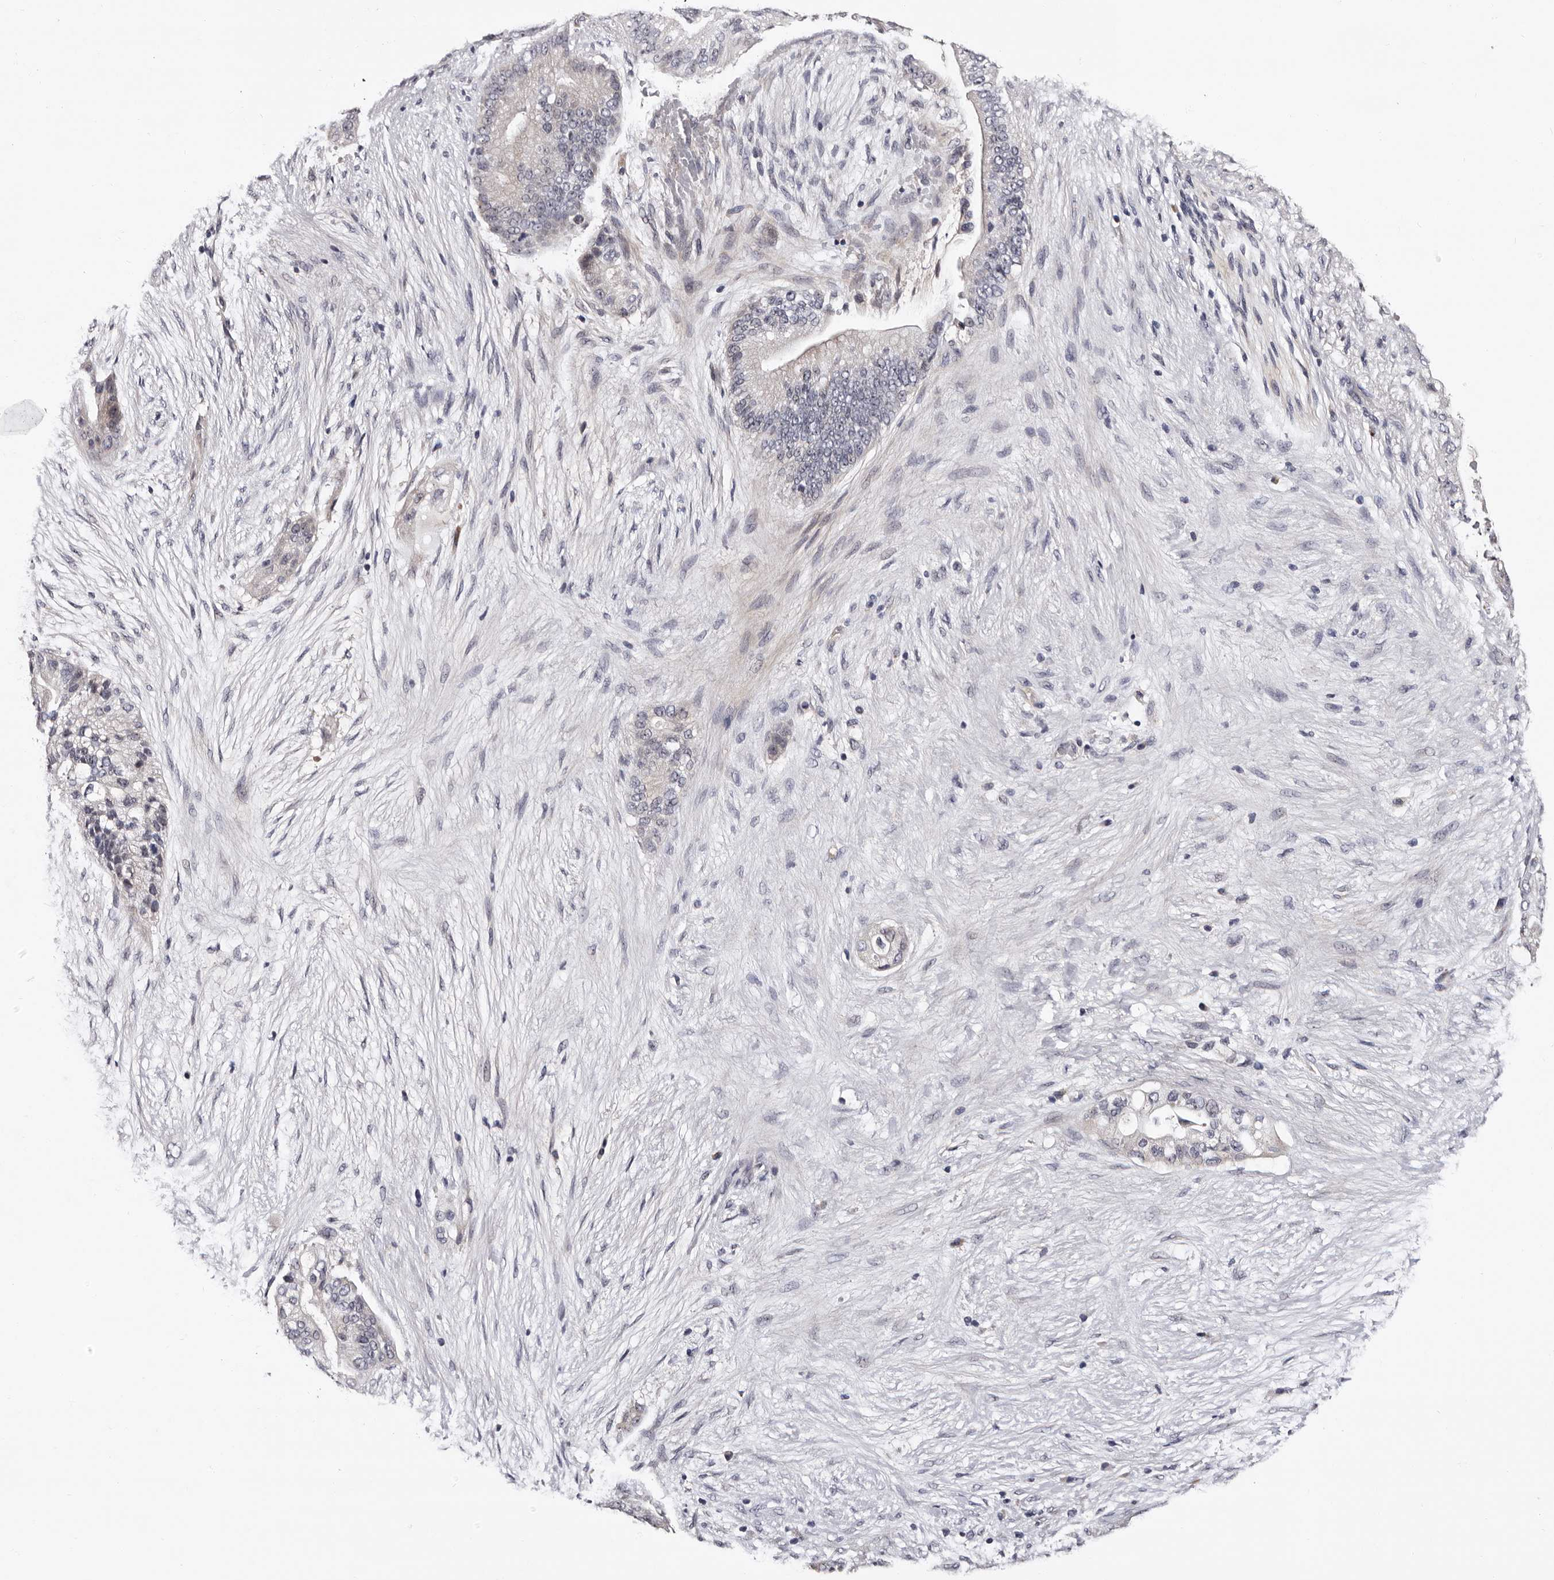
{"staining": {"intensity": "negative", "quantity": "none", "location": "none"}, "tissue": "pancreatic cancer", "cell_type": "Tumor cells", "image_type": "cancer", "snomed": [{"axis": "morphology", "description": "Adenocarcinoma, NOS"}, {"axis": "topography", "description": "Pancreas"}], "caption": "This is an immunohistochemistry image of pancreatic cancer. There is no staining in tumor cells.", "gene": "TAF4B", "patient": {"sex": "male", "age": 53}}